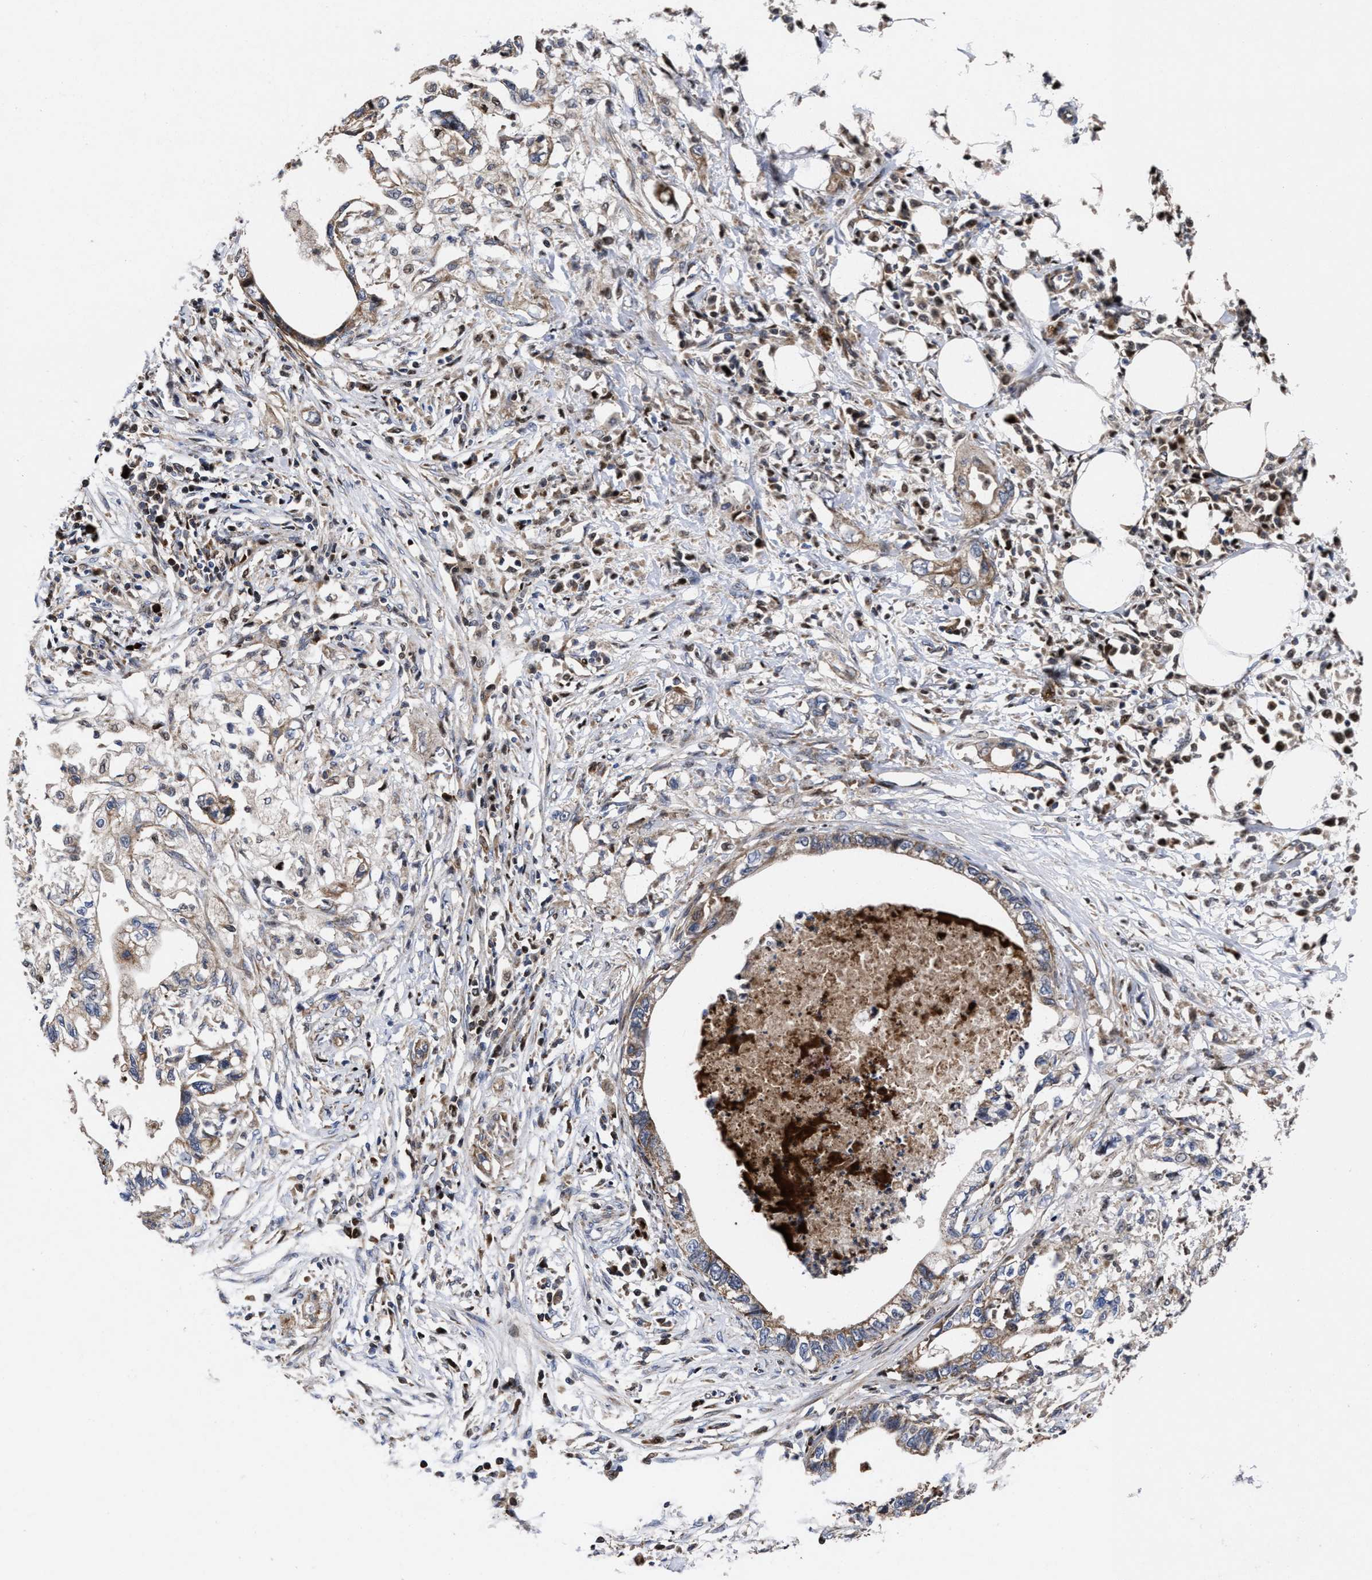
{"staining": {"intensity": "weak", "quantity": ">75%", "location": "cytoplasmic/membranous"}, "tissue": "pancreatic cancer", "cell_type": "Tumor cells", "image_type": "cancer", "snomed": [{"axis": "morphology", "description": "Adenocarcinoma, NOS"}, {"axis": "topography", "description": "Pancreas"}], "caption": "This image exhibits pancreatic adenocarcinoma stained with immunohistochemistry (IHC) to label a protein in brown. The cytoplasmic/membranous of tumor cells show weak positivity for the protein. Nuclei are counter-stained blue.", "gene": "MRPL50", "patient": {"sex": "male", "age": 56}}